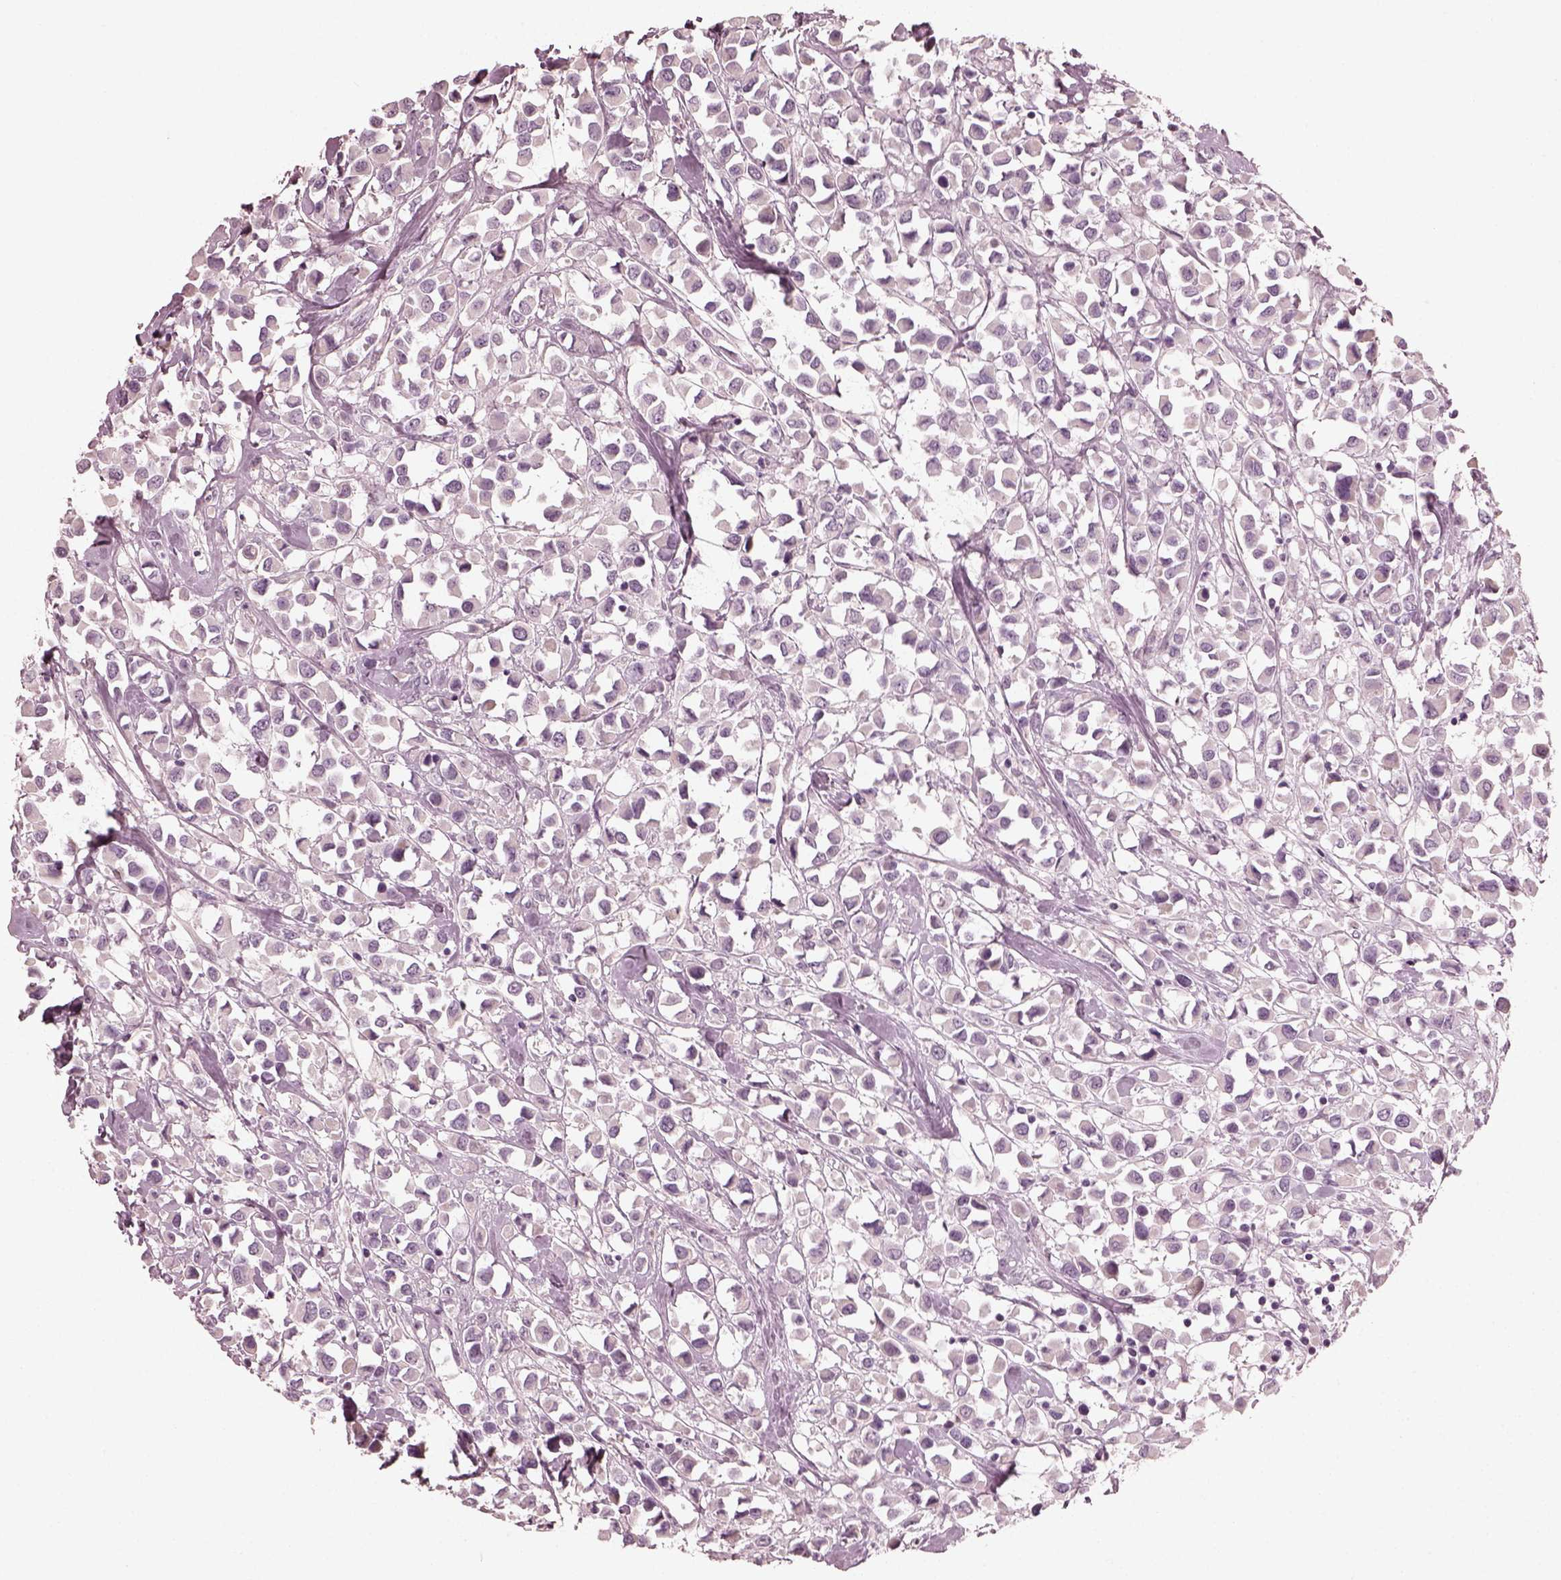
{"staining": {"intensity": "negative", "quantity": "none", "location": "none"}, "tissue": "breast cancer", "cell_type": "Tumor cells", "image_type": "cancer", "snomed": [{"axis": "morphology", "description": "Duct carcinoma"}, {"axis": "topography", "description": "Breast"}], "caption": "Tumor cells show no significant protein positivity in breast invasive ductal carcinoma. The staining was performed using DAB (3,3'-diaminobenzidine) to visualize the protein expression in brown, while the nuclei were stained in blue with hematoxylin (Magnification: 20x).", "gene": "OPTC", "patient": {"sex": "female", "age": 61}}